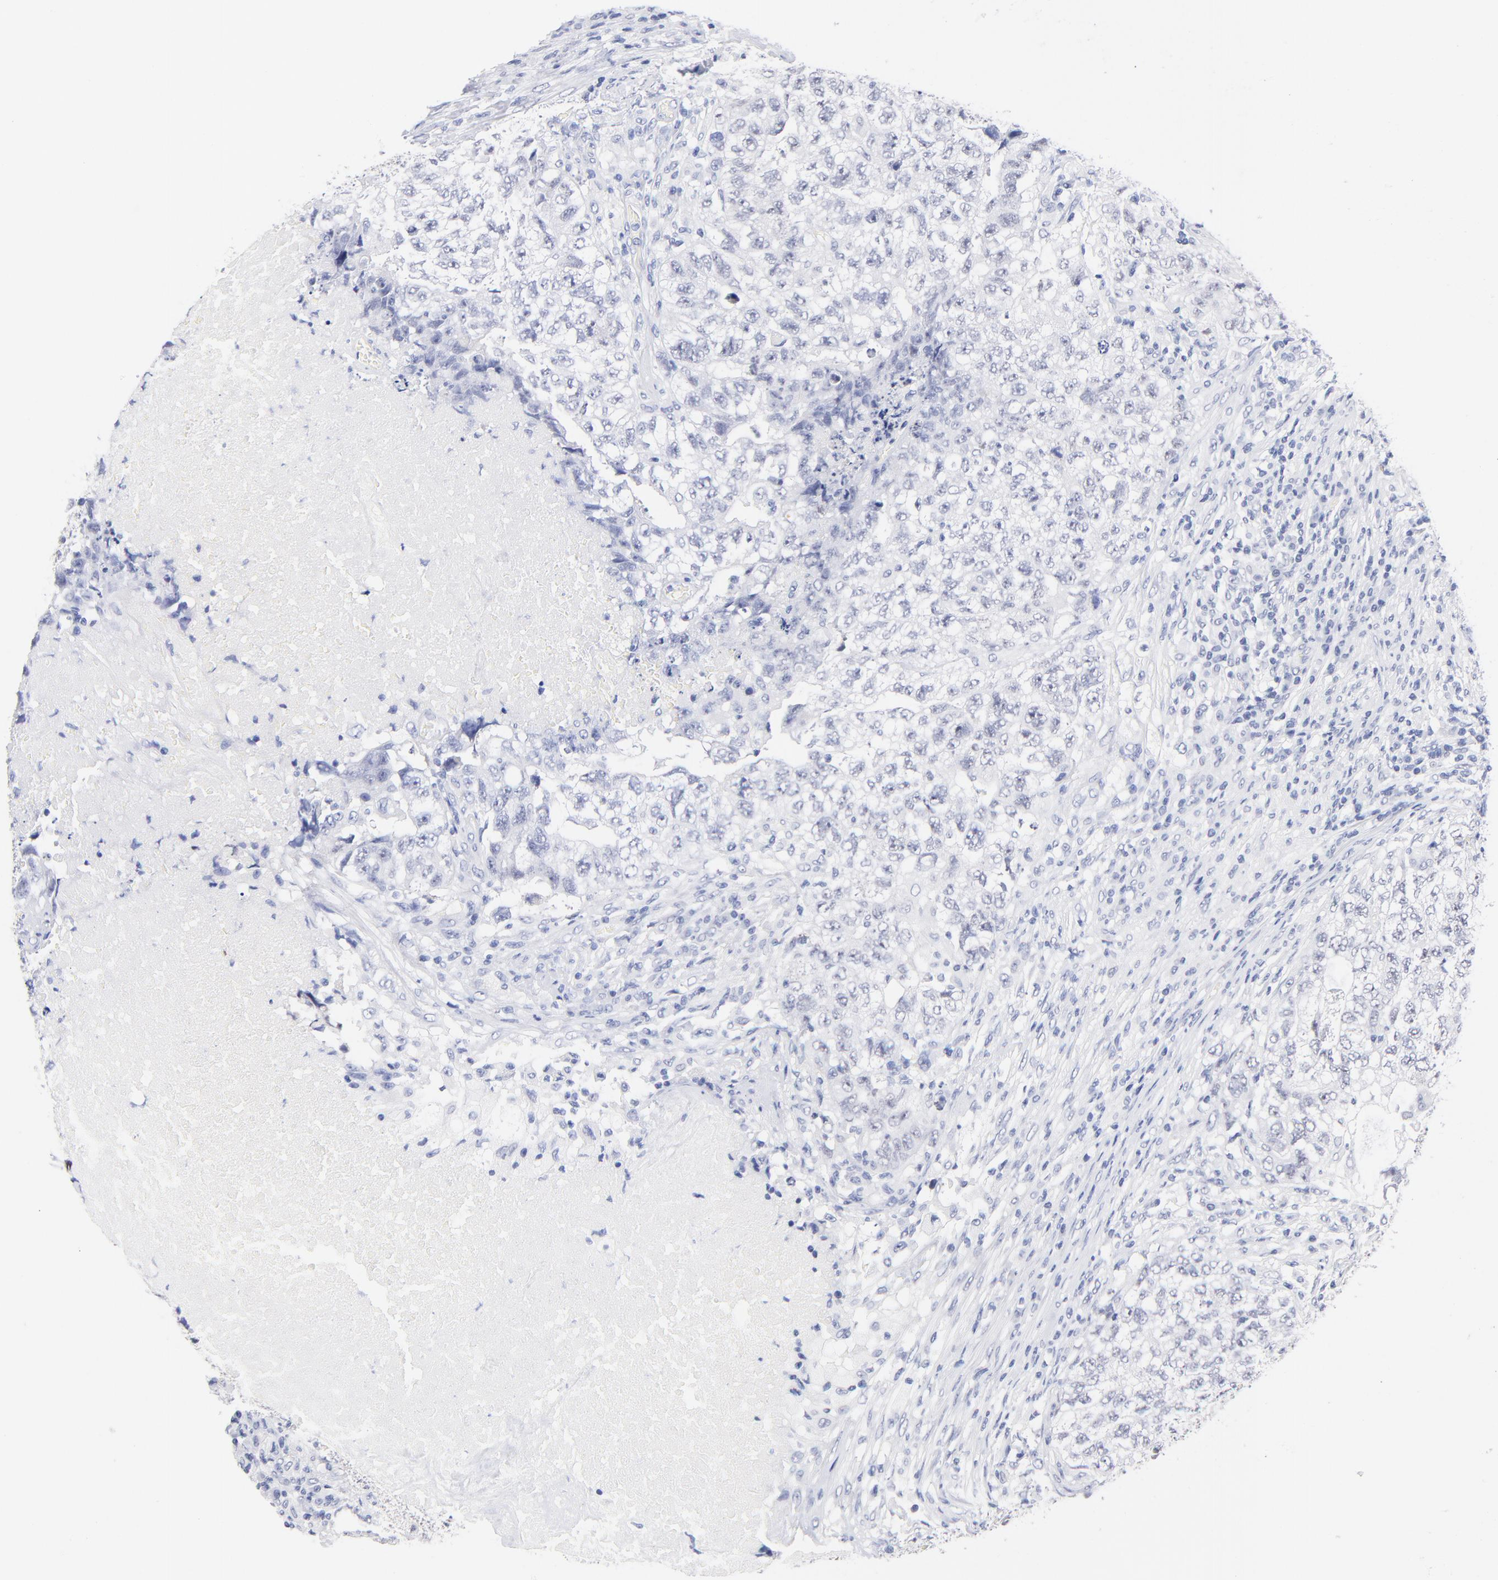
{"staining": {"intensity": "negative", "quantity": "none", "location": "none"}, "tissue": "testis cancer", "cell_type": "Tumor cells", "image_type": "cancer", "snomed": [{"axis": "morphology", "description": "Carcinoma, Embryonal, NOS"}, {"axis": "topography", "description": "Testis"}], "caption": "An IHC photomicrograph of testis cancer is shown. There is no staining in tumor cells of testis cancer.", "gene": "ZNF74", "patient": {"sex": "male", "age": 21}}